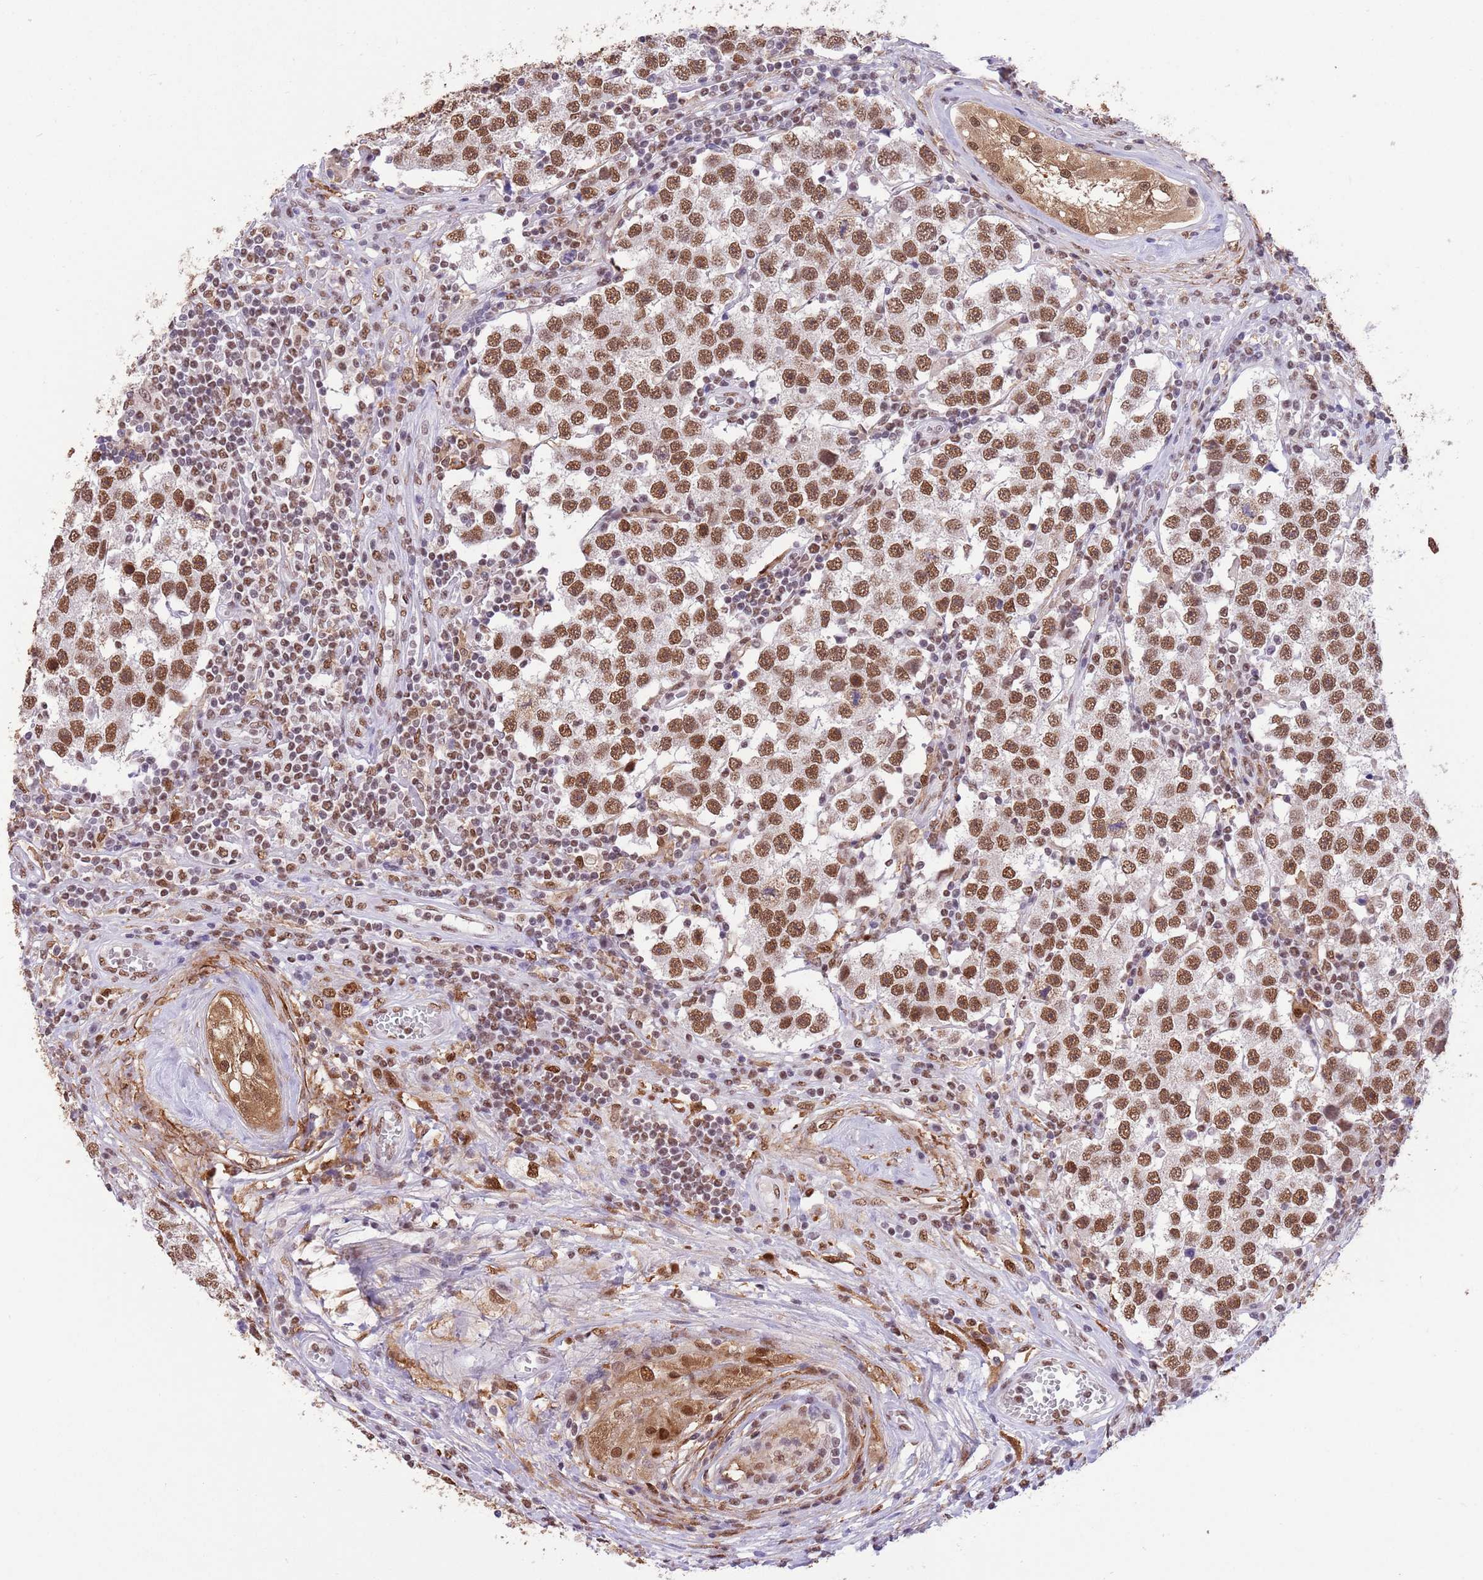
{"staining": {"intensity": "moderate", "quantity": ">75%", "location": "nuclear"}, "tissue": "testis cancer", "cell_type": "Tumor cells", "image_type": "cancer", "snomed": [{"axis": "morphology", "description": "Seminoma, NOS"}, {"axis": "topography", "description": "Testis"}], "caption": "Immunohistochemical staining of human testis cancer demonstrates medium levels of moderate nuclear staining in about >75% of tumor cells.", "gene": "TRIM32", "patient": {"sex": "male", "age": 34}}